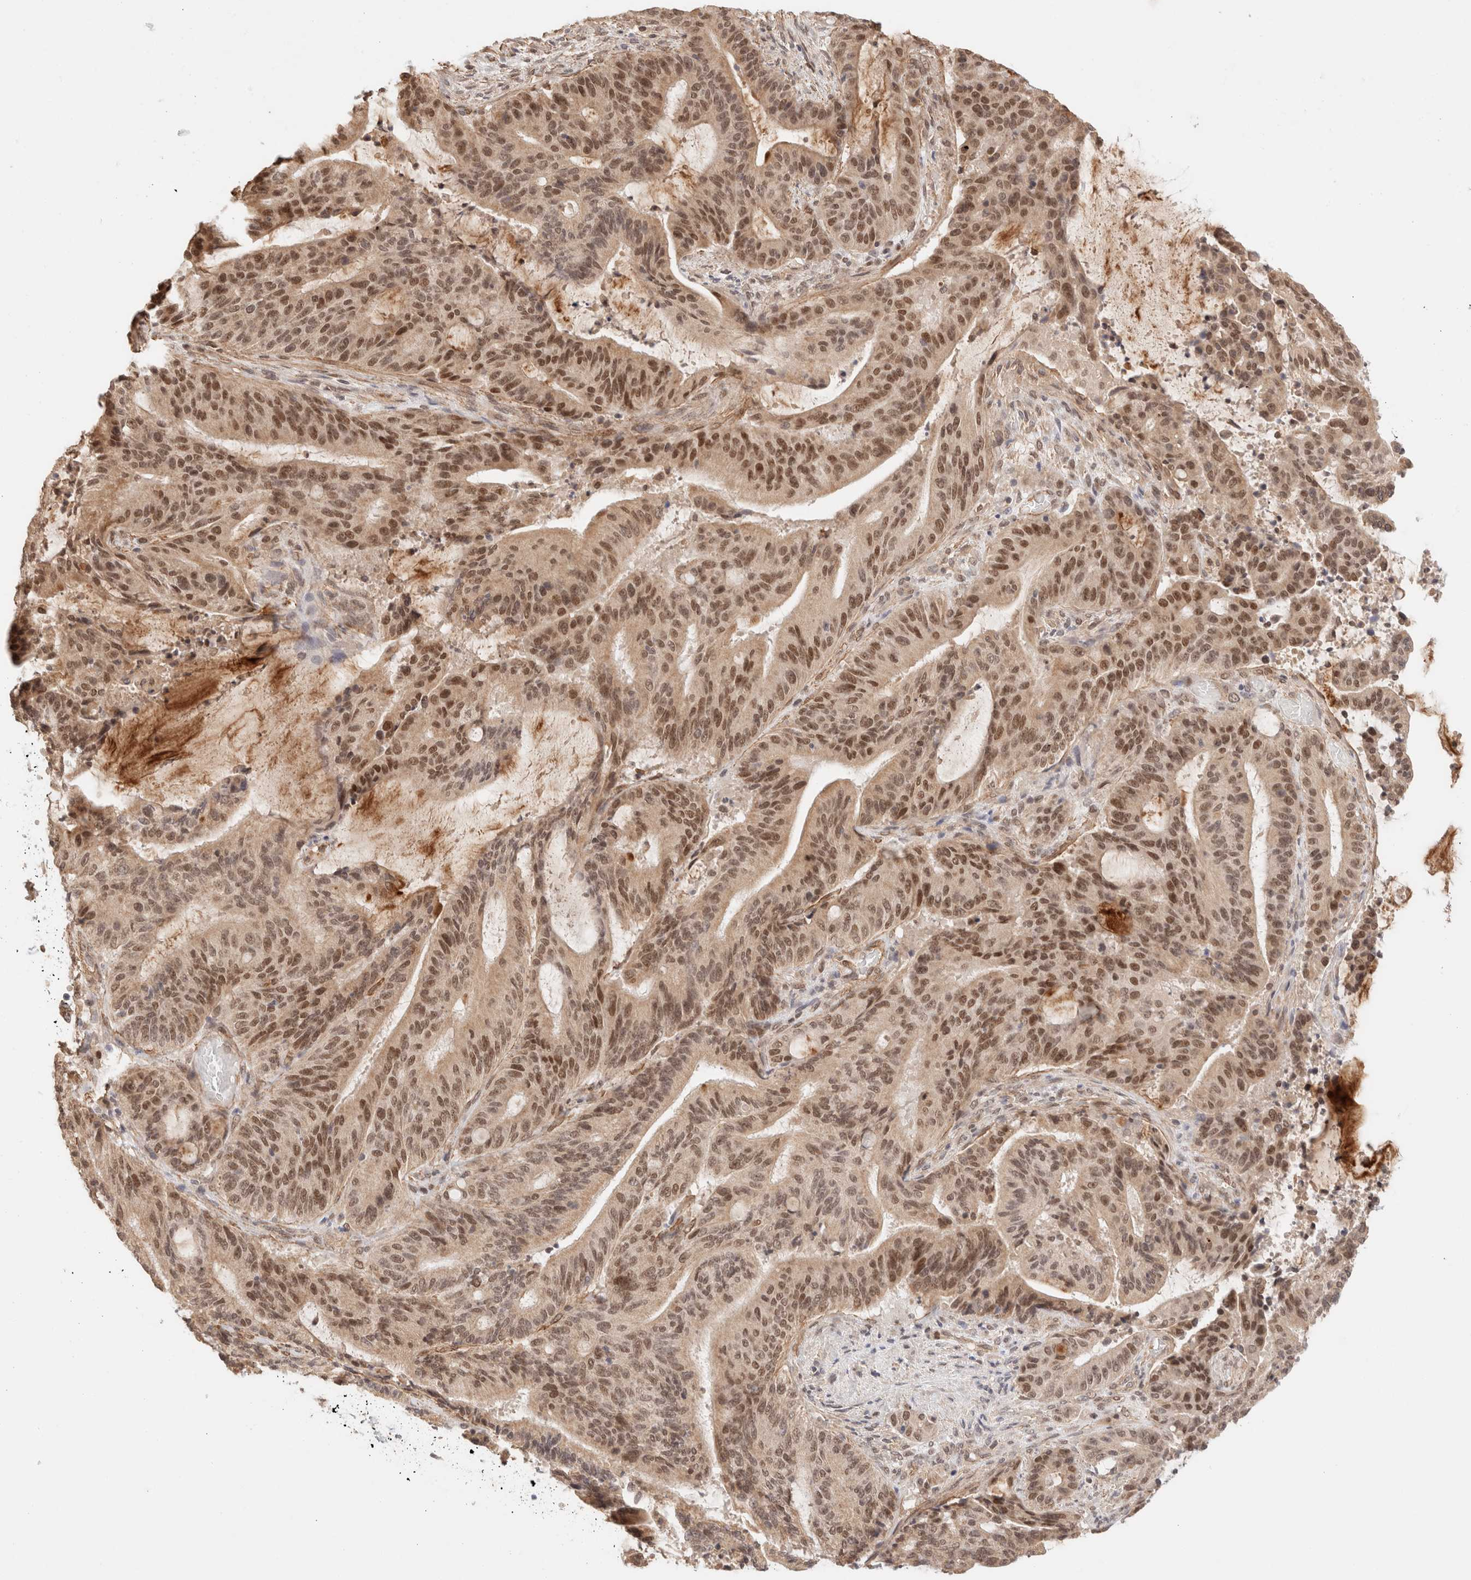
{"staining": {"intensity": "moderate", "quantity": ">75%", "location": "cytoplasmic/membranous,nuclear"}, "tissue": "liver cancer", "cell_type": "Tumor cells", "image_type": "cancer", "snomed": [{"axis": "morphology", "description": "Normal tissue, NOS"}, {"axis": "morphology", "description": "Cholangiocarcinoma"}, {"axis": "topography", "description": "Liver"}, {"axis": "topography", "description": "Peripheral nerve tissue"}], "caption": "Human liver cancer stained with a brown dye reveals moderate cytoplasmic/membranous and nuclear positive staining in about >75% of tumor cells.", "gene": "BRPF3", "patient": {"sex": "female", "age": 73}}